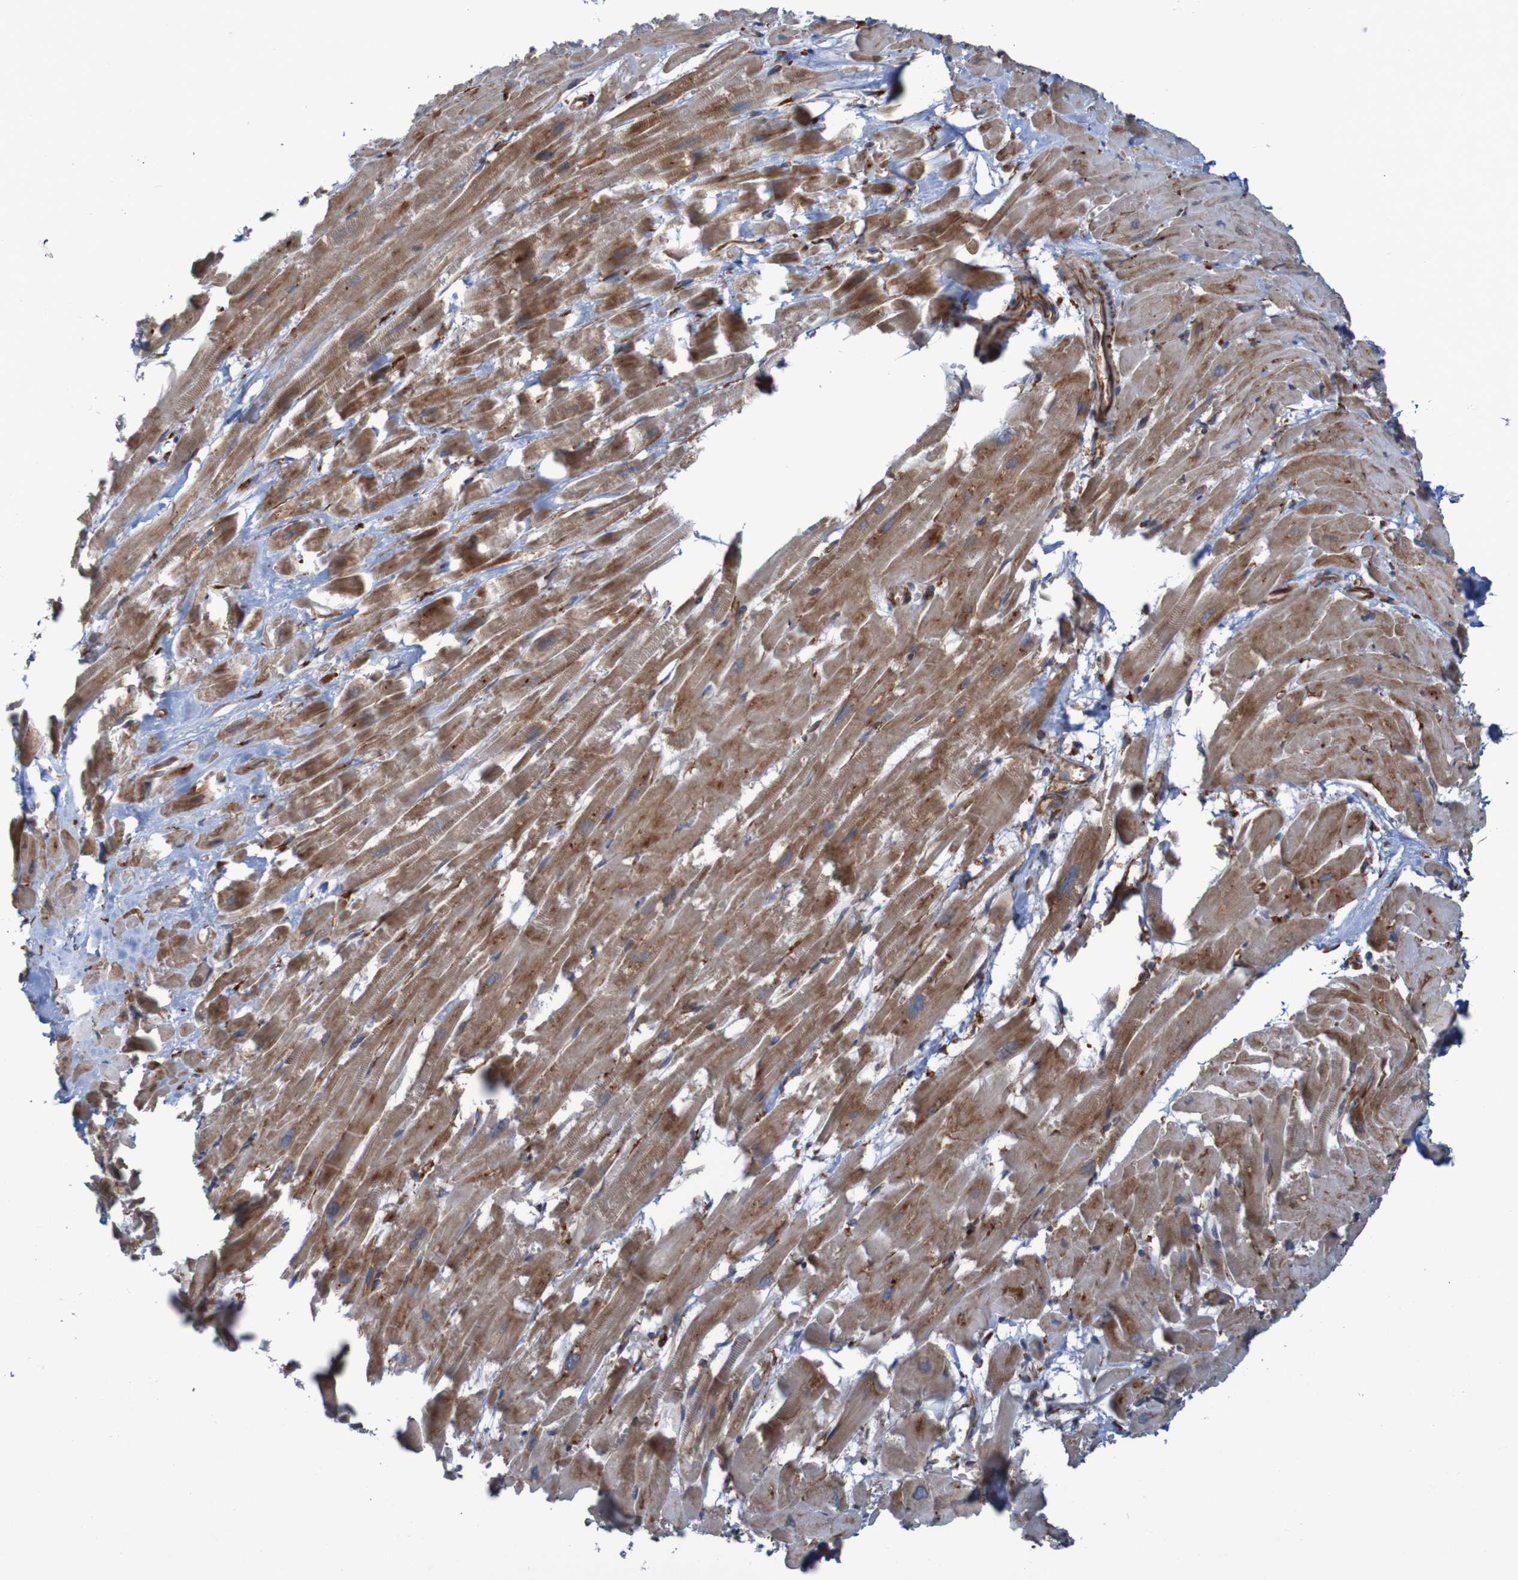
{"staining": {"intensity": "moderate", "quantity": ">75%", "location": "cytoplasmic/membranous"}, "tissue": "heart muscle", "cell_type": "Cardiomyocytes", "image_type": "normal", "snomed": [{"axis": "morphology", "description": "Normal tissue, NOS"}, {"axis": "topography", "description": "Heart"}], "caption": "Brown immunohistochemical staining in unremarkable heart muscle shows moderate cytoplasmic/membranous staining in approximately >75% of cardiomyocytes.", "gene": "RPL10", "patient": {"sex": "female", "age": 19}}